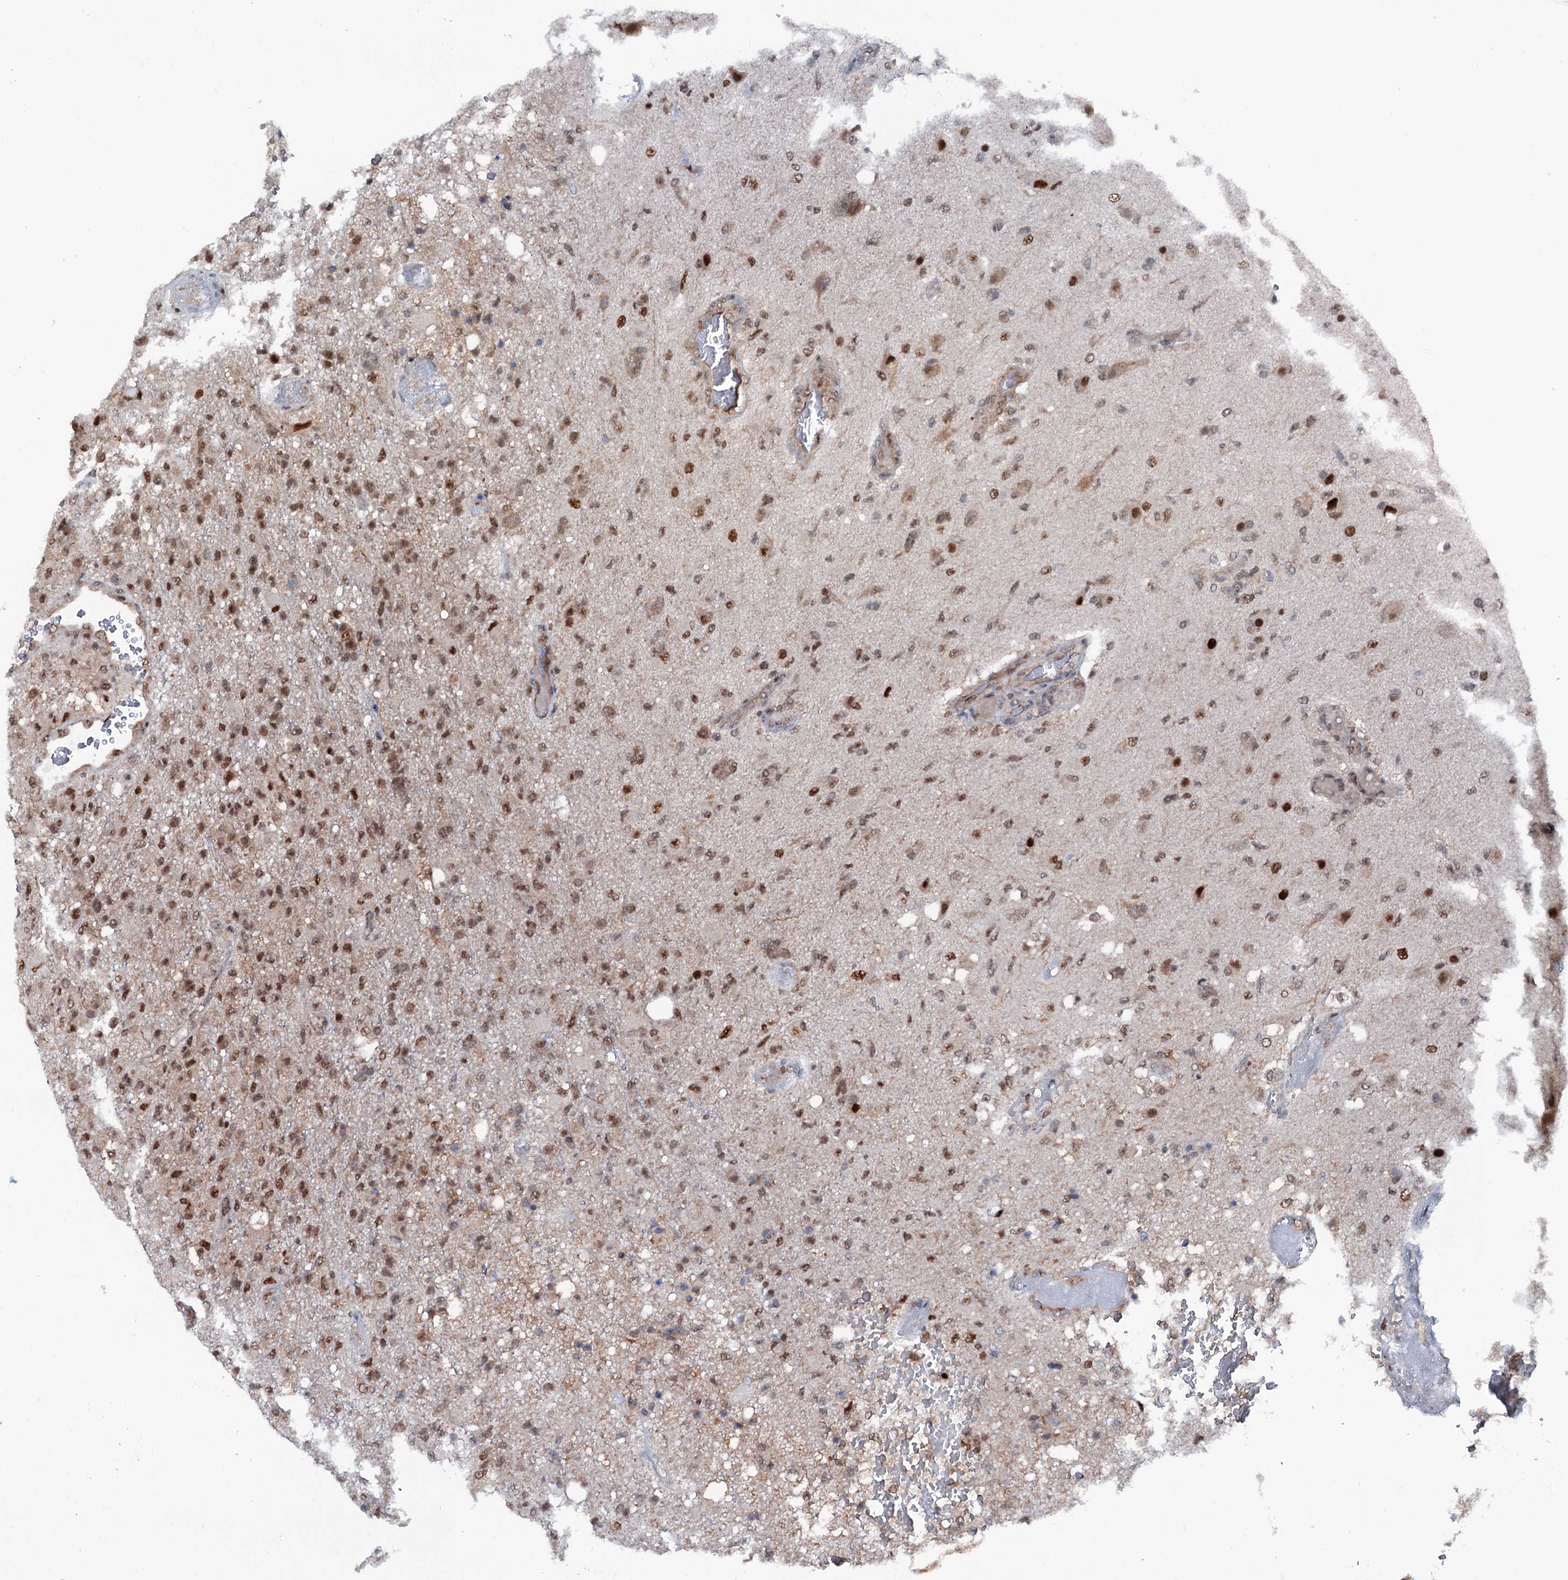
{"staining": {"intensity": "moderate", "quantity": ">75%", "location": "nuclear"}, "tissue": "glioma", "cell_type": "Tumor cells", "image_type": "cancer", "snomed": [{"axis": "morphology", "description": "Glioma, malignant, High grade"}, {"axis": "topography", "description": "Brain"}], "caption": "High-power microscopy captured an immunohistochemistry image of glioma, revealing moderate nuclear positivity in approximately >75% of tumor cells.", "gene": "PSMD13", "patient": {"sex": "female", "age": 74}}